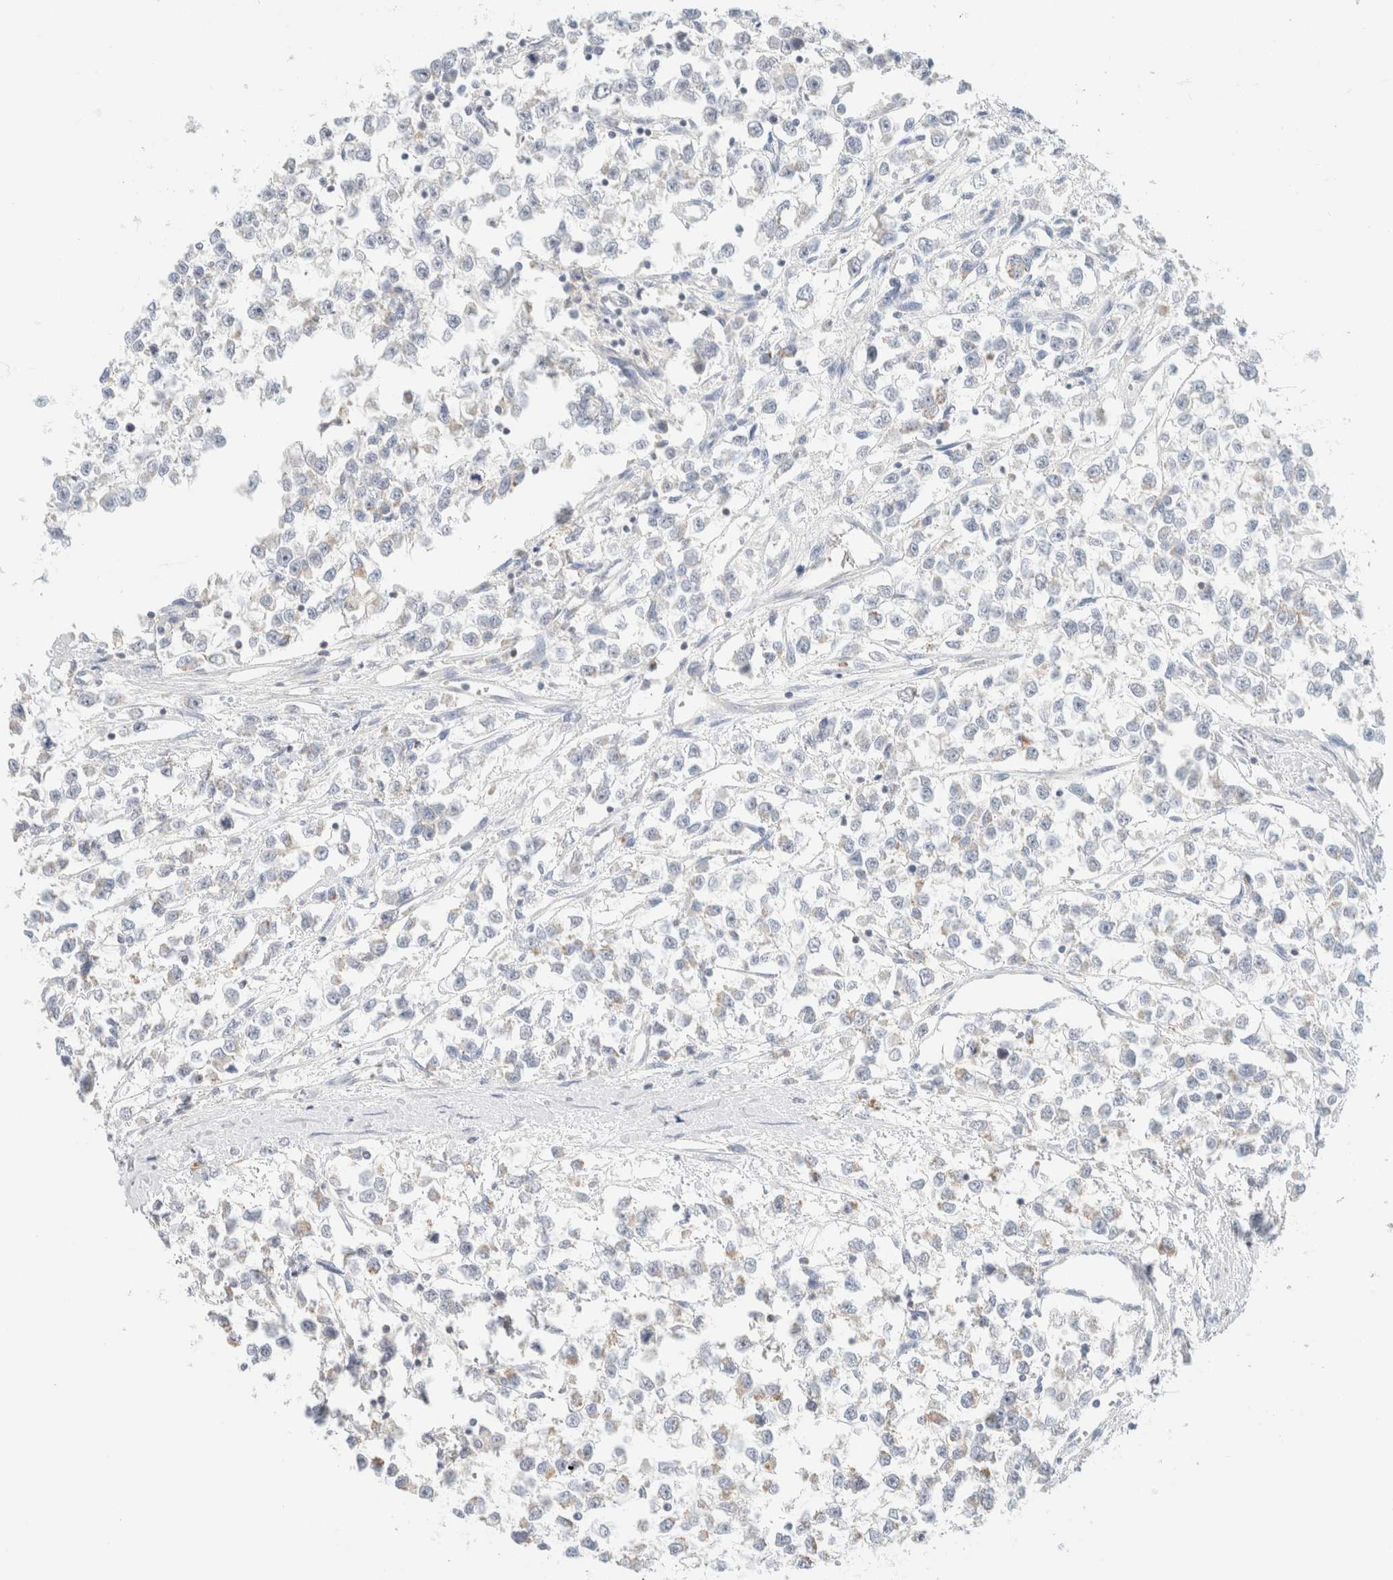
{"staining": {"intensity": "weak", "quantity": "<25%", "location": "cytoplasmic/membranous"}, "tissue": "testis cancer", "cell_type": "Tumor cells", "image_type": "cancer", "snomed": [{"axis": "morphology", "description": "Seminoma, NOS"}, {"axis": "morphology", "description": "Carcinoma, Embryonal, NOS"}, {"axis": "topography", "description": "Testis"}], "caption": "Immunohistochemical staining of human testis cancer shows no significant staining in tumor cells.", "gene": "HDHD3", "patient": {"sex": "male", "age": 51}}